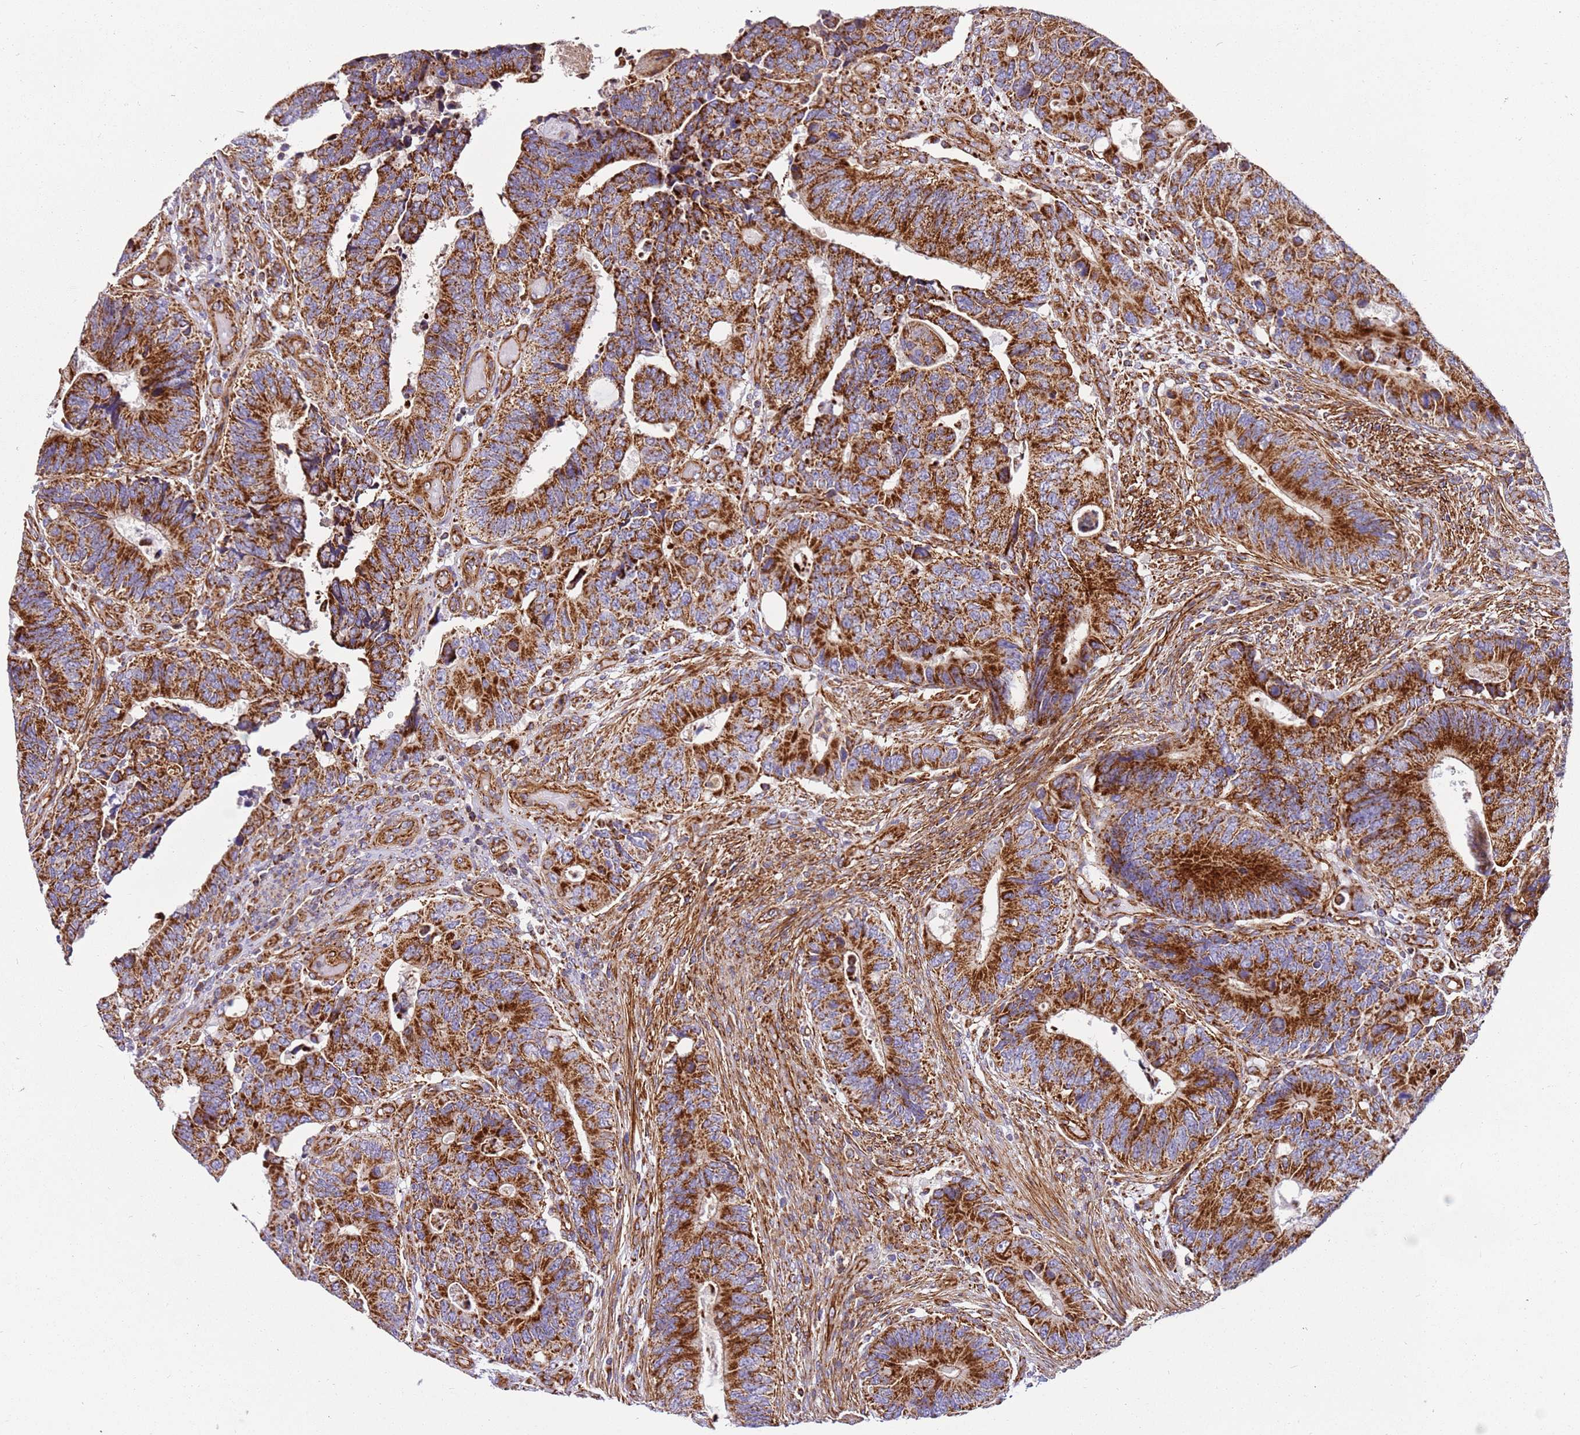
{"staining": {"intensity": "strong", "quantity": ">75%", "location": "cytoplasmic/membranous"}, "tissue": "colorectal cancer", "cell_type": "Tumor cells", "image_type": "cancer", "snomed": [{"axis": "morphology", "description": "Adenocarcinoma, NOS"}, {"axis": "topography", "description": "Colon"}], "caption": "Protein analysis of colorectal adenocarcinoma tissue displays strong cytoplasmic/membranous expression in approximately >75% of tumor cells.", "gene": "MRPL20", "patient": {"sex": "male", "age": 87}}